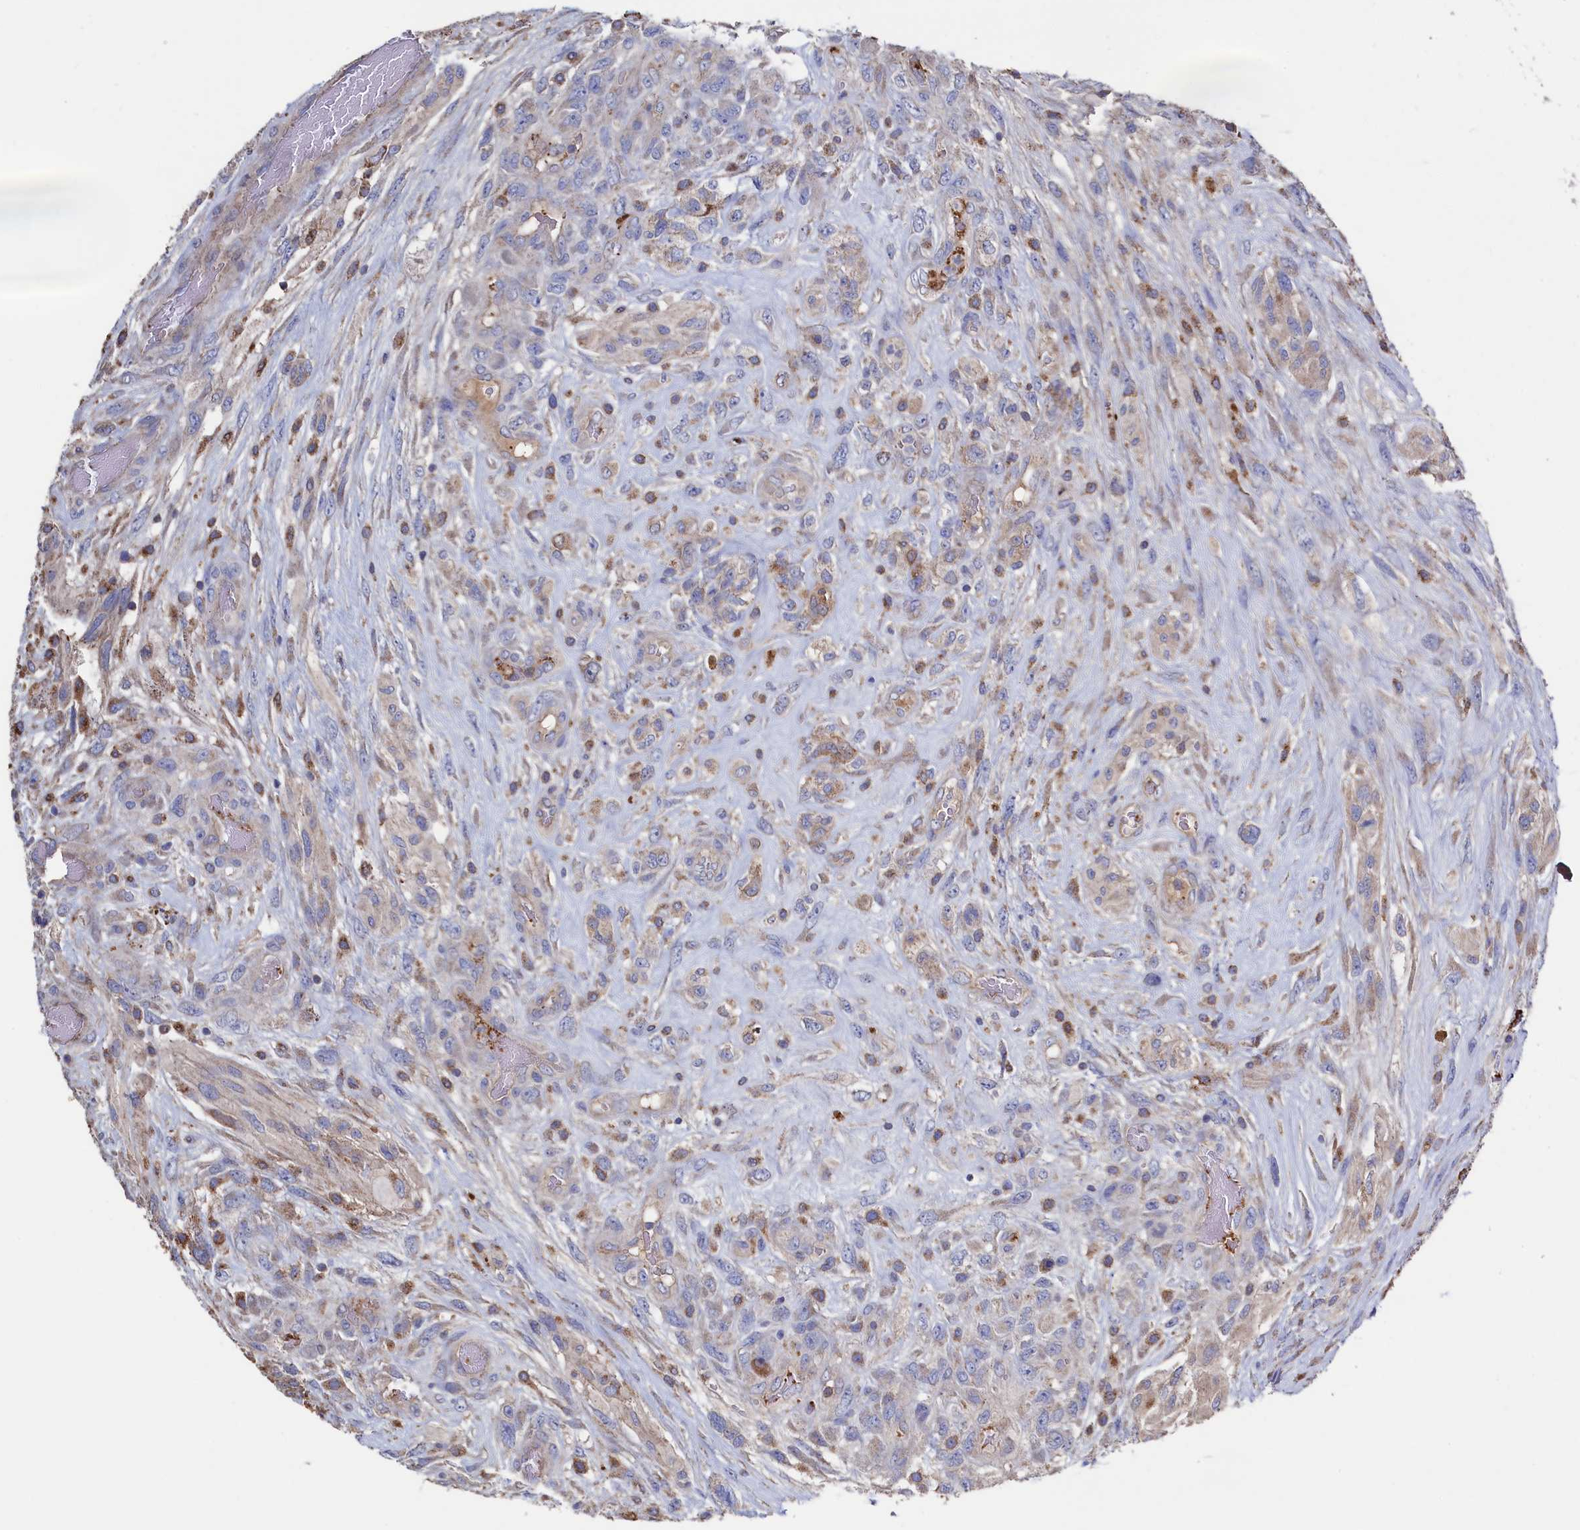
{"staining": {"intensity": "negative", "quantity": "none", "location": "none"}, "tissue": "glioma", "cell_type": "Tumor cells", "image_type": "cancer", "snomed": [{"axis": "morphology", "description": "Glioma, malignant, High grade"}, {"axis": "topography", "description": "Brain"}], "caption": "Protein analysis of malignant glioma (high-grade) reveals no significant positivity in tumor cells.", "gene": "TK2", "patient": {"sex": "male", "age": 61}}